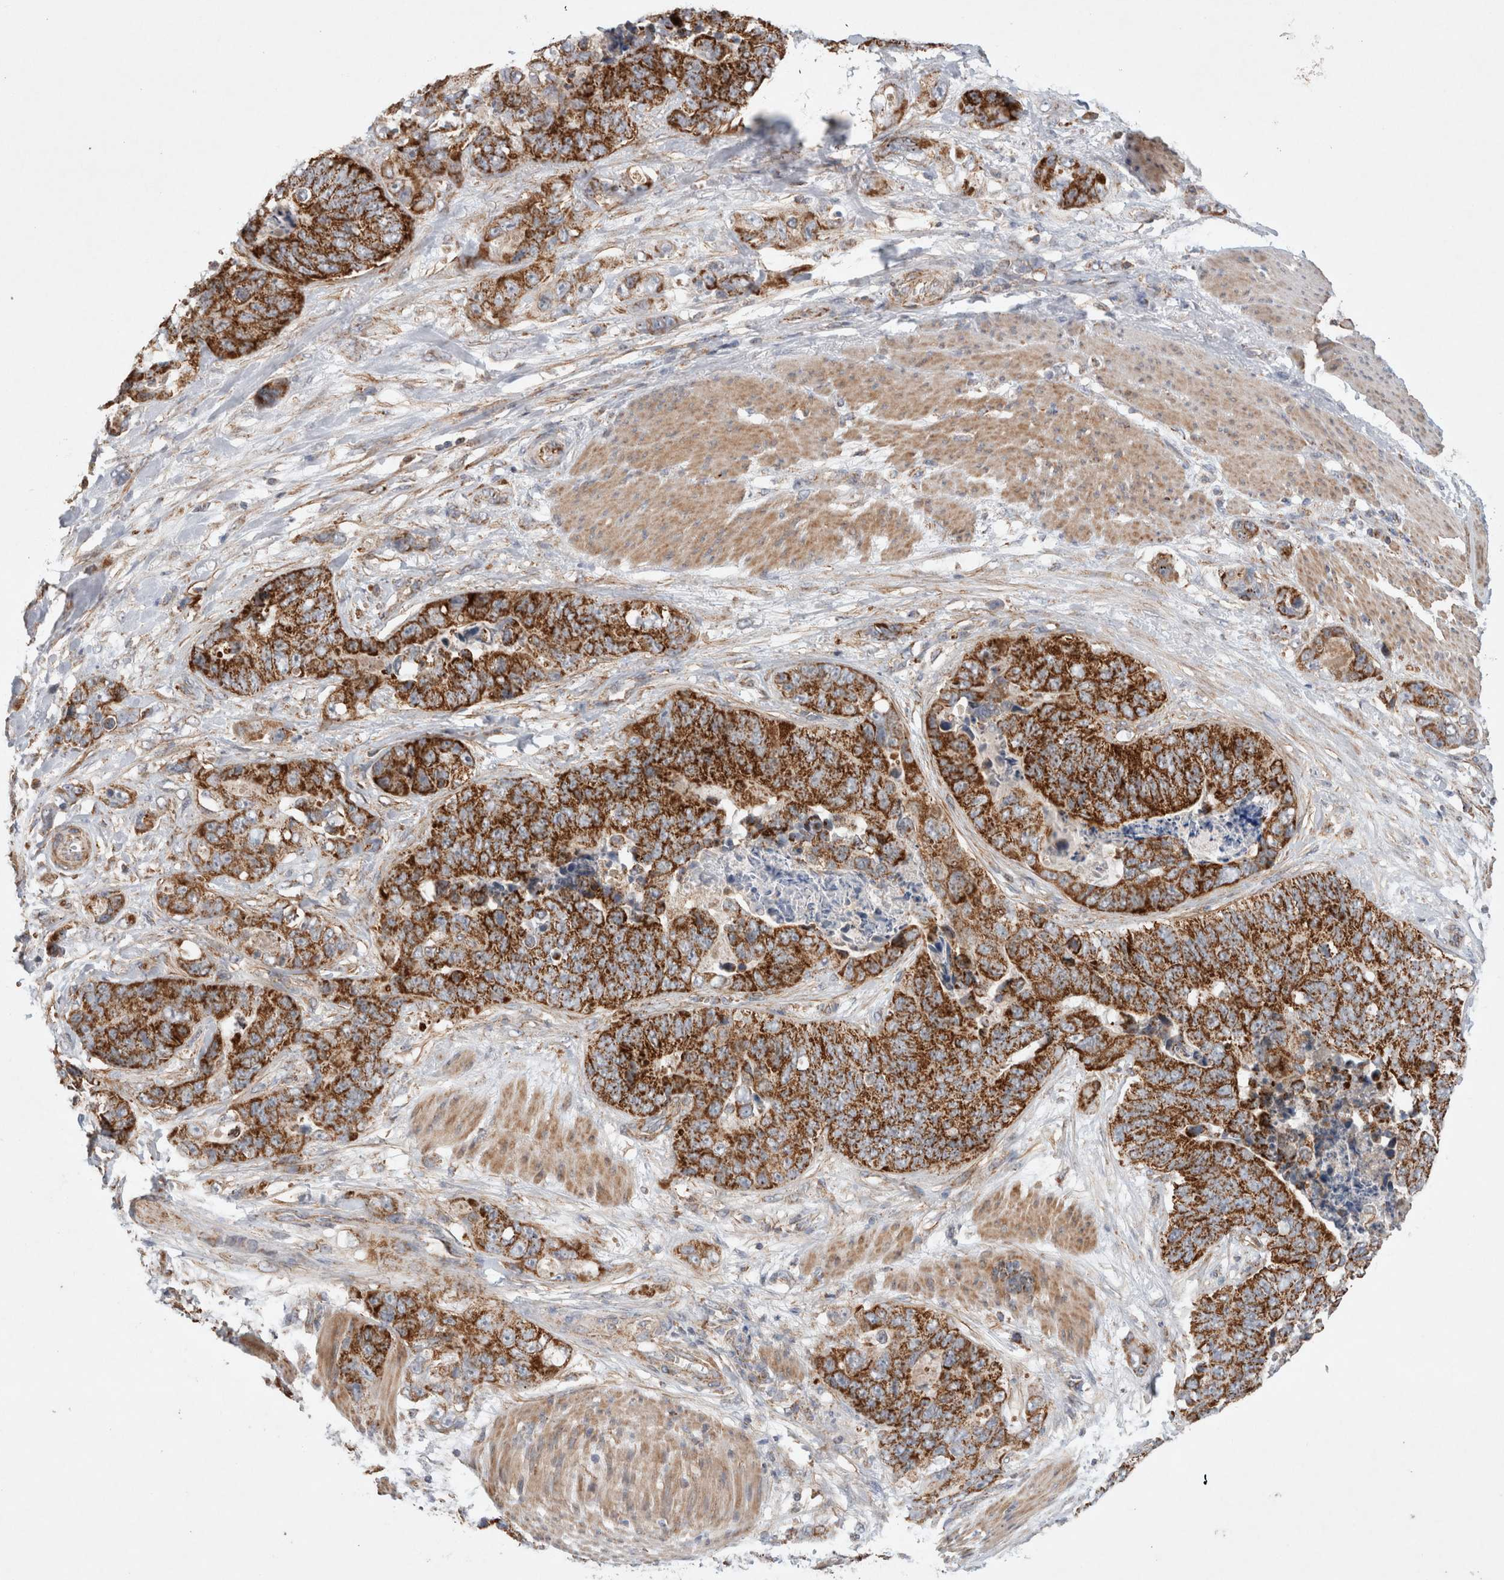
{"staining": {"intensity": "strong", "quantity": ">75%", "location": "cytoplasmic/membranous"}, "tissue": "stomach cancer", "cell_type": "Tumor cells", "image_type": "cancer", "snomed": [{"axis": "morphology", "description": "Normal tissue, NOS"}, {"axis": "morphology", "description": "Adenocarcinoma, NOS"}, {"axis": "topography", "description": "Stomach"}], "caption": "DAB (3,3'-diaminobenzidine) immunohistochemical staining of stomach adenocarcinoma demonstrates strong cytoplasmic/membranous protein expression in approximately >75% of tumor cells.", "gene": "MRPS28", "patient": {"sex": "female", "age": 89}}